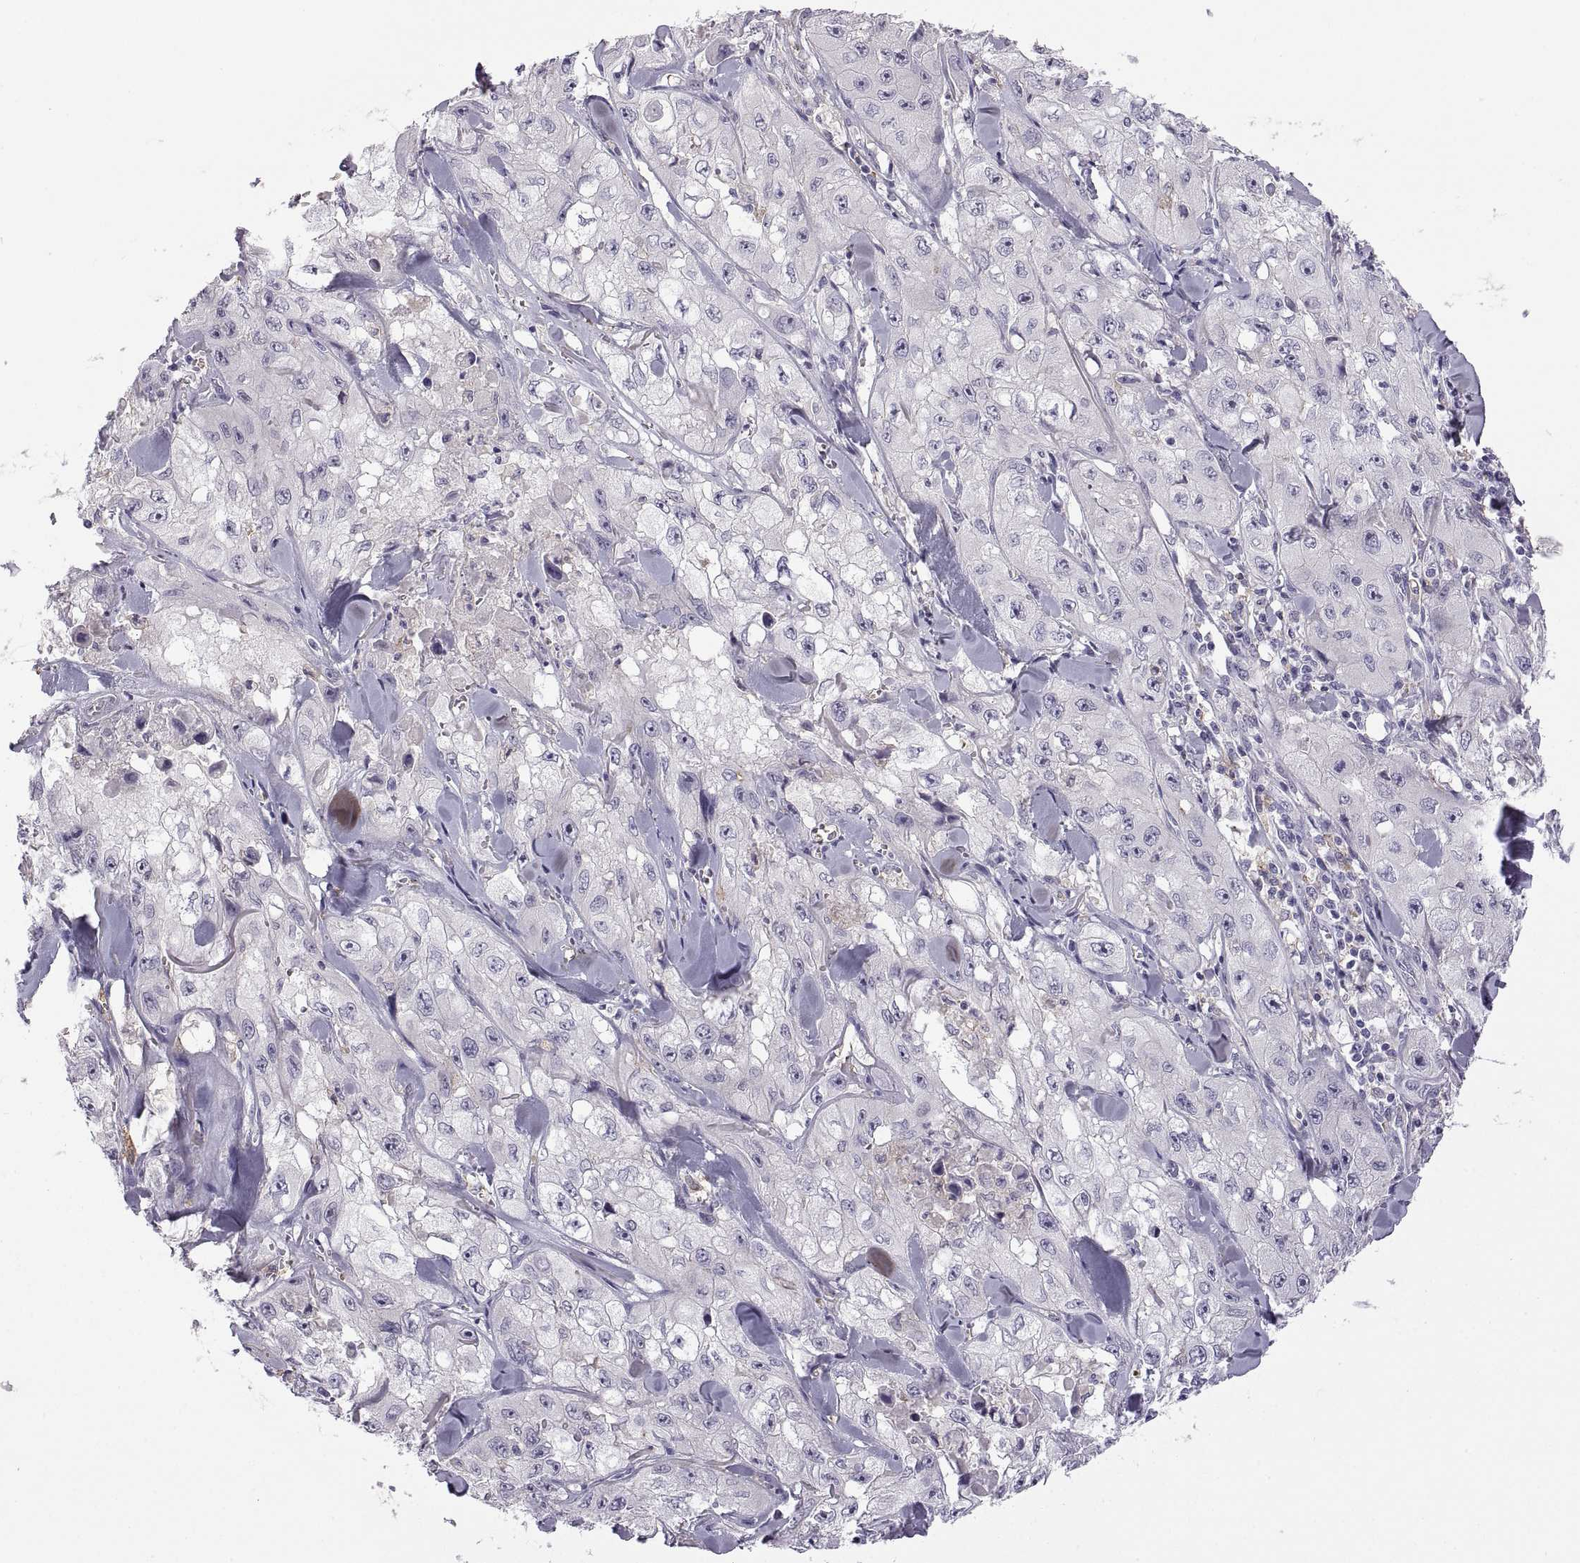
{"staining": {"intensity": "negative", "quantity": "none", "location": "none"}, "tissue": "skin cancer", "cell_type": "Tumor cells", "image_type": "cancer", "snomed": [{"axis": "morphology", "description": "Squamous cell carcinoma, NOS"}, {"axis": "topography", "description": "Skin"}, {"axis": "topography", "description": "Subcutis"}], "caption": "Immunohistochemistry (IHC) photomicrograph of human skin cancer stained for a protein (brown), which exhibits no positivity in tumor cells. Nuclei are stained in blue.", "gene": "MEIOC", "patient": {"sex": "male", "age": 73}}